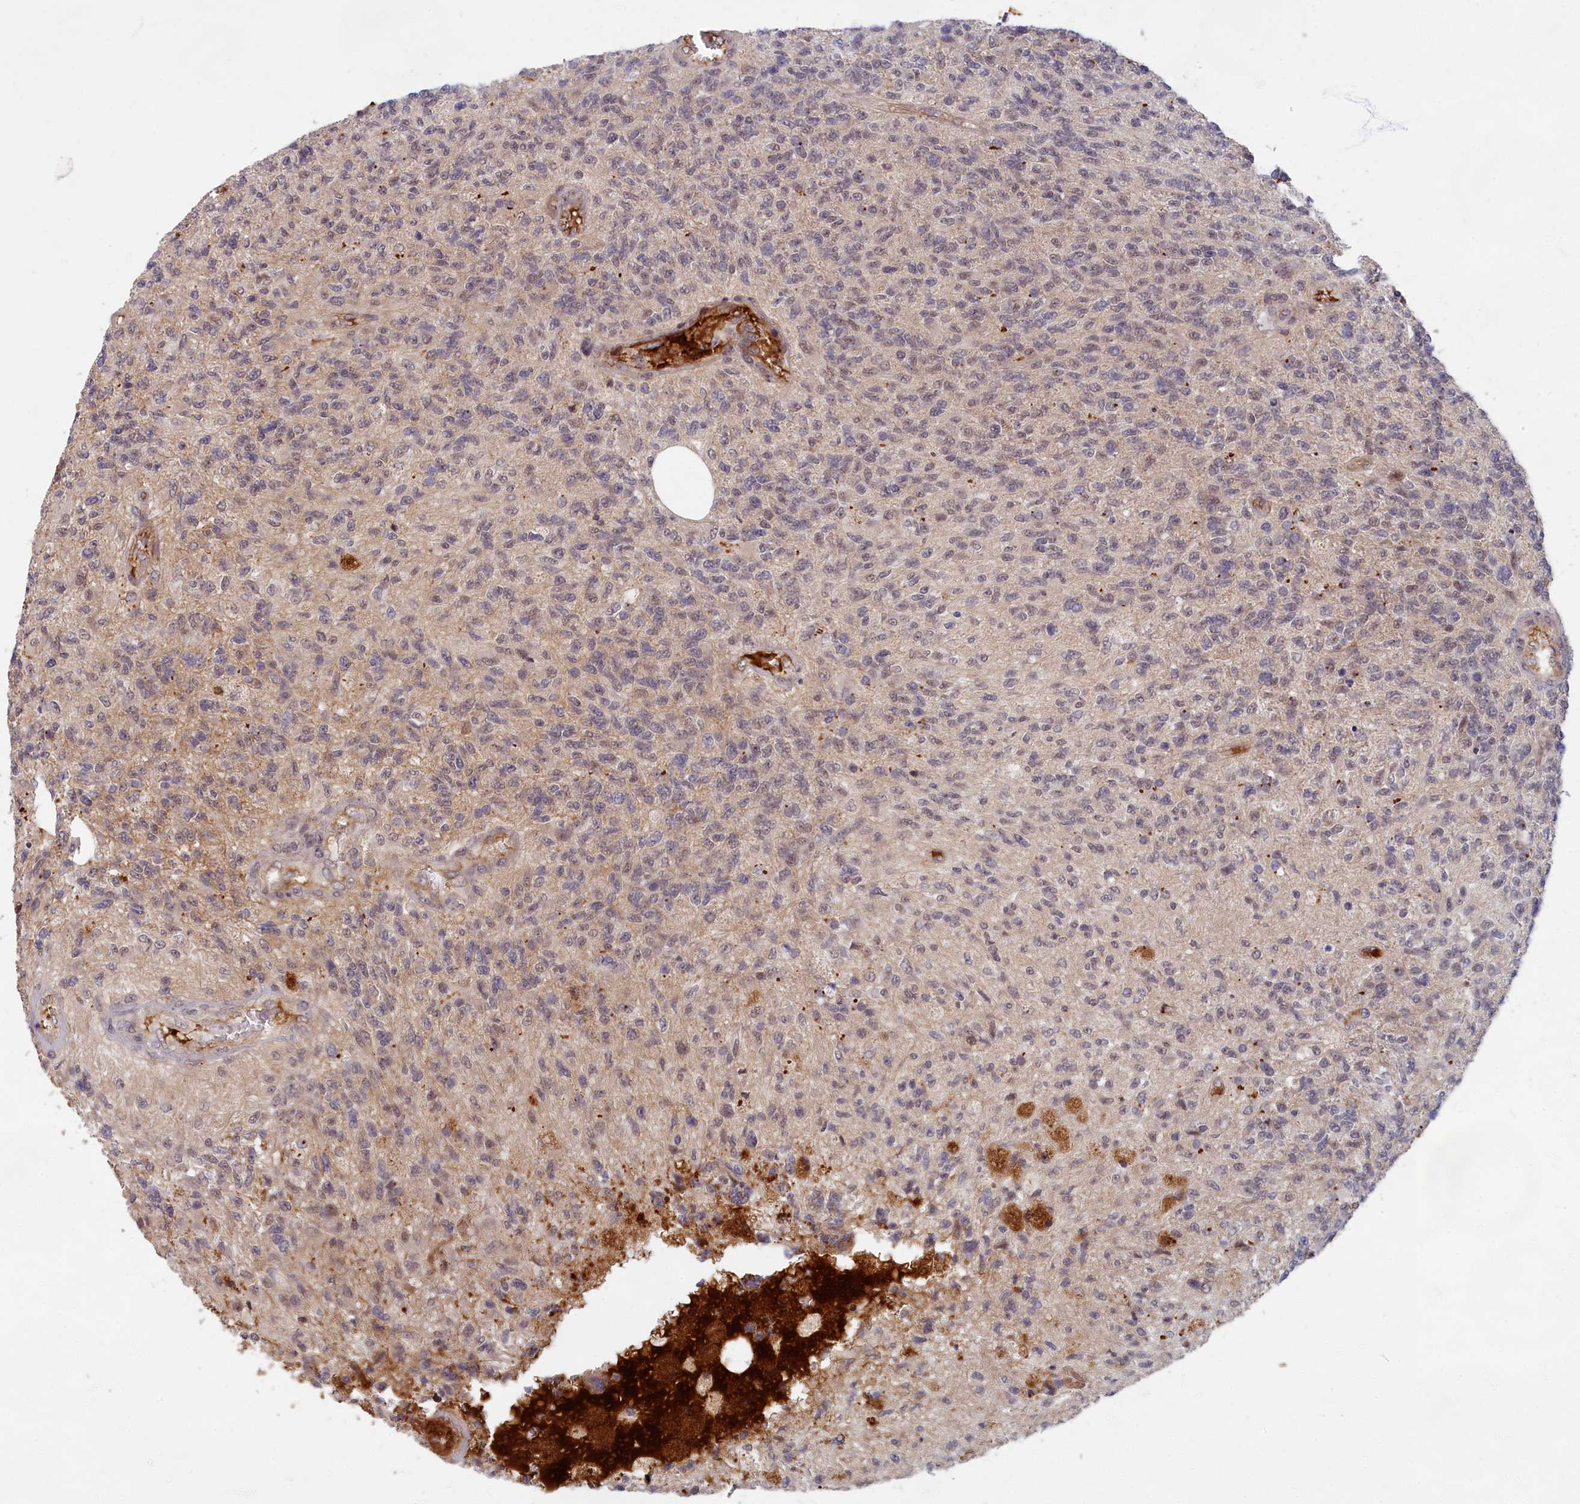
{"staining": {"intensity": "negative", "quantity": "none", "location": "none"}, "tissue": "glioma", "cell_type": "Tumor cells", "image_type": "cancer", "snomed": [{"axis": "morphology", "description": "Glioma, malignant, High grade"}, {"axis": "topography", "description": "Brain"}], "caption": "Immunohistochemical staining of human glioma exhibits no significant positivity in tumor cells. Brightfield microscopy of IHC stained with DAB (brown) and hematoxylin (blue), captured at high magnification.", "gene": "EARS2", "patient": {"sex": "male", "age": 56}}